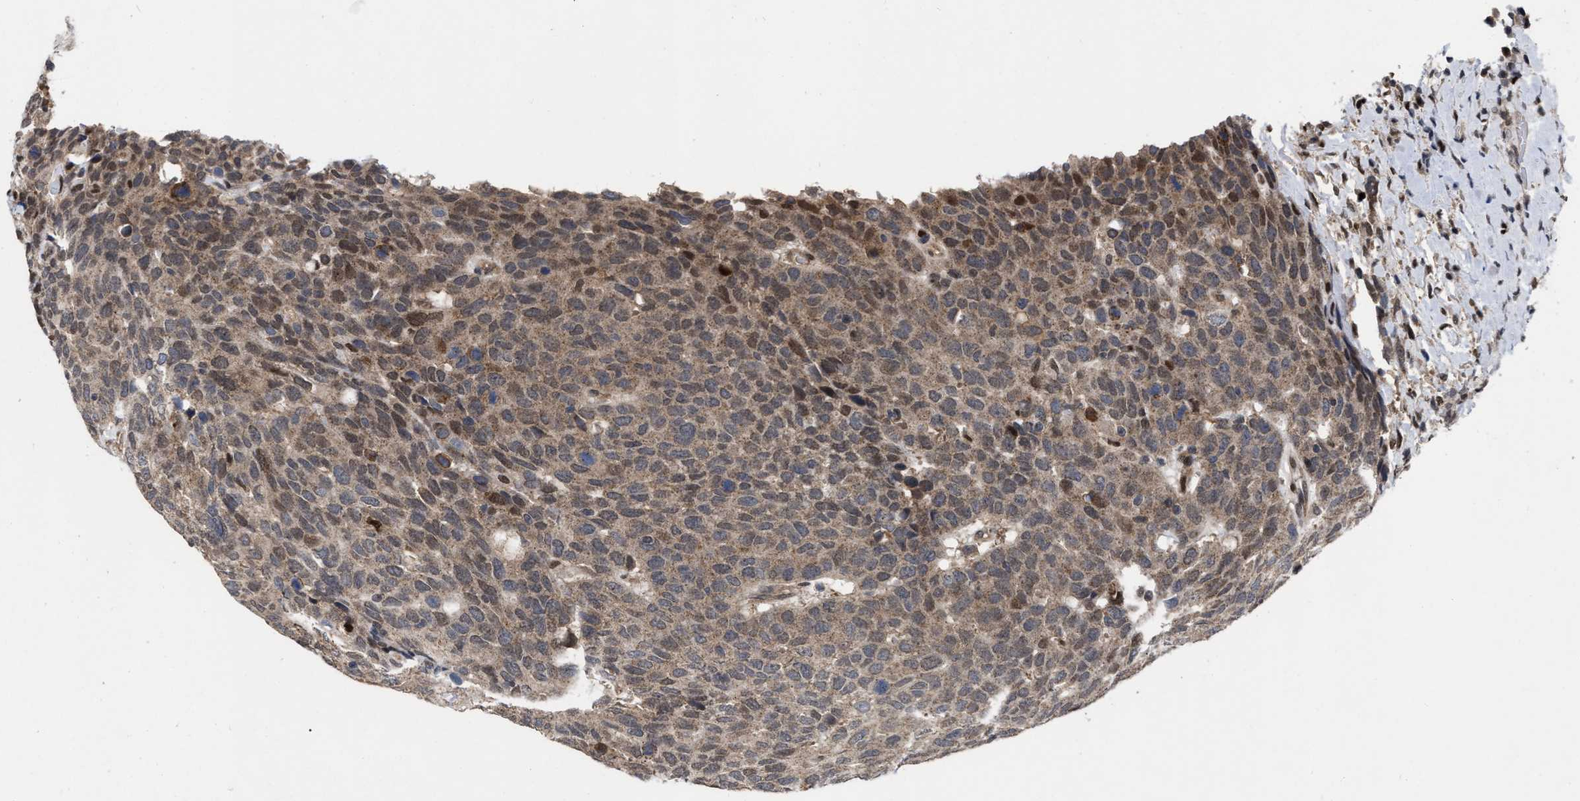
{"staining": {"intensity": "weak", "quantity": ">75%", "location": "cytoplasmic/membranous"}, "tissue": "head and neck cancer", "cell_type": "Tumor cells", "image_type": "cancer", "snomed": [{"axis": "morphology", "description": "Squamous cell carcinoma, NOS"}, {"axis": "topography", "description": "Head-Neck"}], "caption": "Weak cytoplasmic/membranous staining is seen in about >75% of tumor cells in head and neck cancer (squamous cell carcinoma).", "gene": "MDM4", "patient": {"sex": "male", "age": 66}}